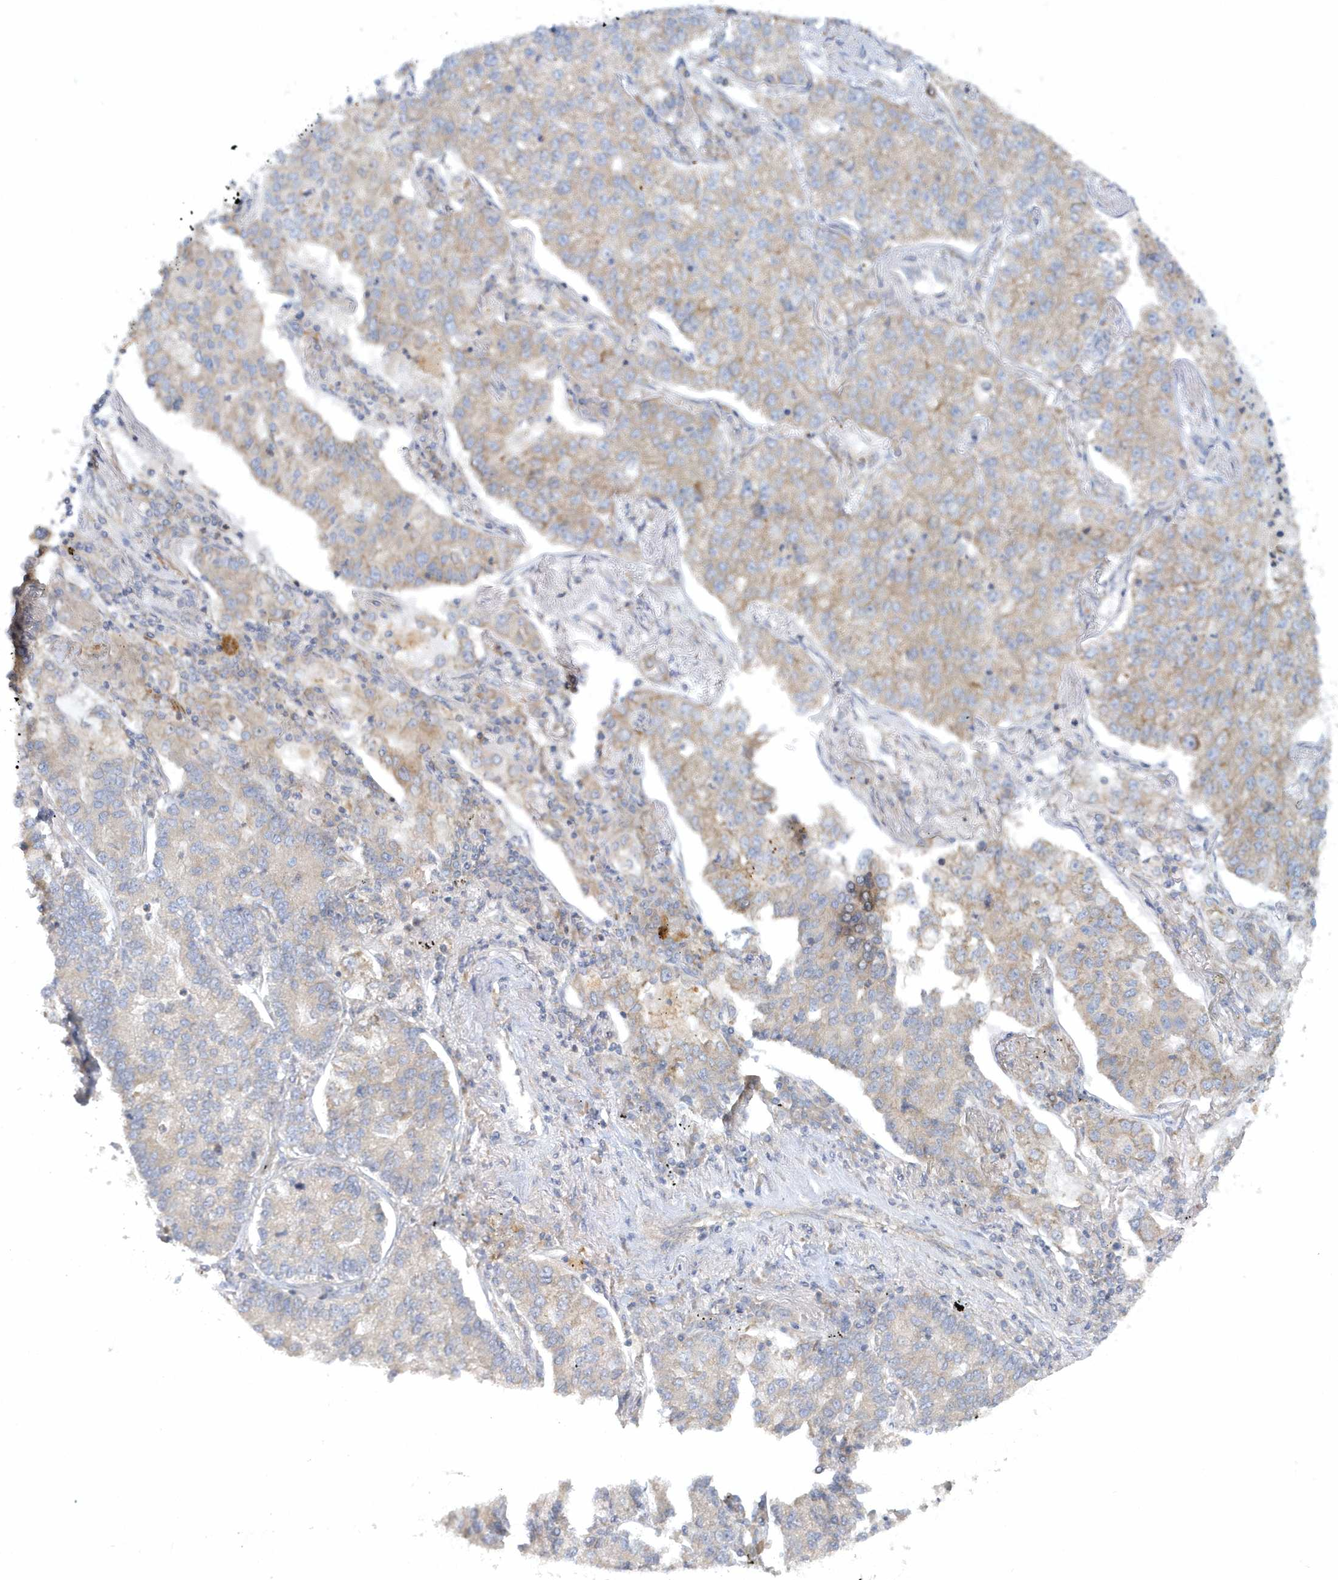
{"staining": {"intensity": "weak", "quantity": "<25%", "location": "cytoplasmic/membranous"}, "tissue": "lung cancer", "cell_type": "Tumor cells", "image_type": "cancer", "snomed": [{"axis": "morphology", "description": "Adenocarcinoma, NOS"}, {"axis": "topography", "description": "Lung"}], "caption": "Immunohistochemical staining of lung cancer reveals no significant positivity in tumor cells.", "gene": "CNOT10", "patient": {"sex": "male", "age": 49}}